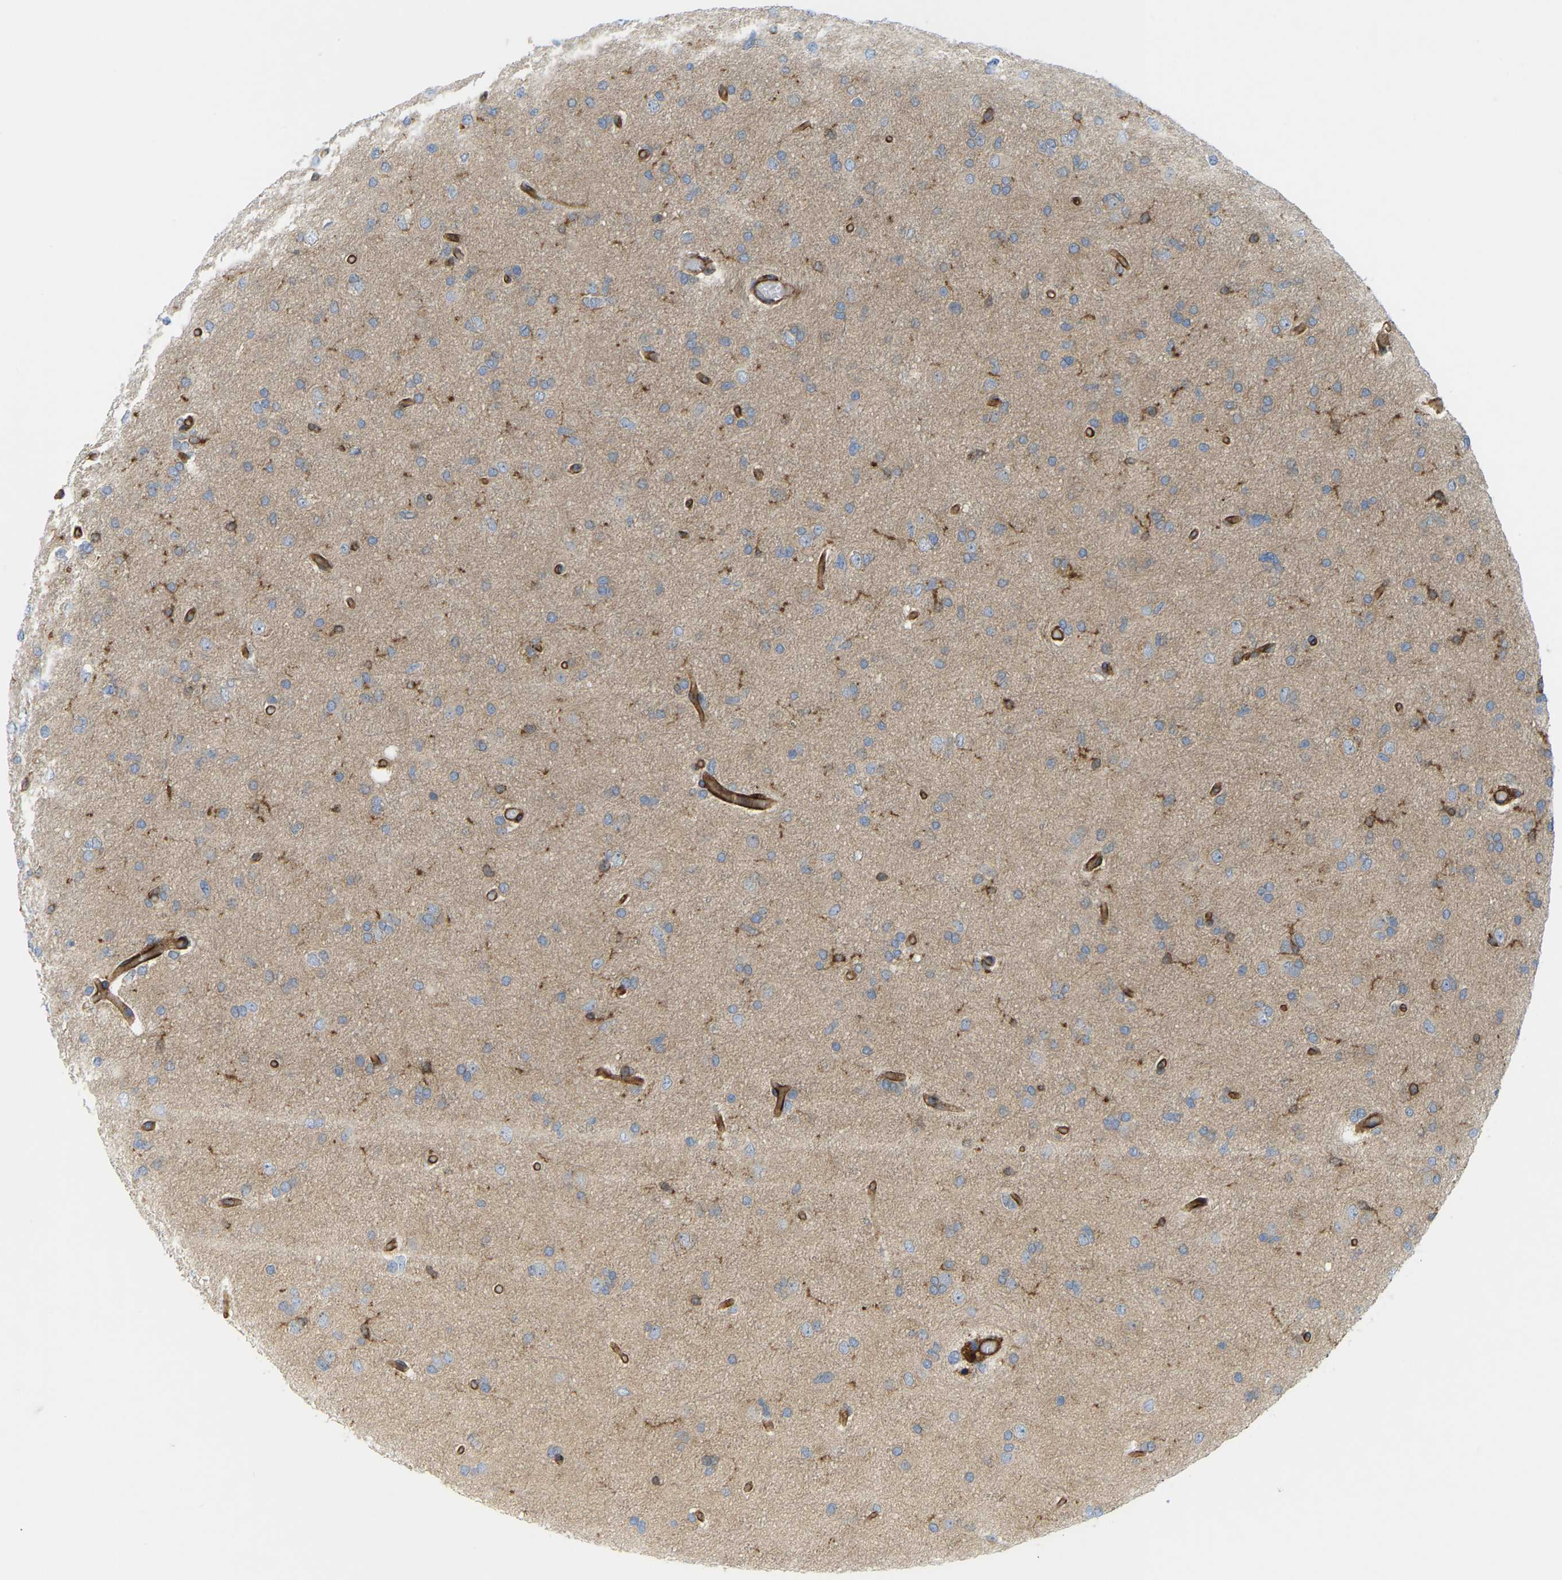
{"staining": {"intensity": "negative", "quantity": "none", "location": "none"}, "tissue": "glioma", "cell_type": "Tumor cells", "image_type": "cancer", "snomed": [{"axis": "morphology", "description": "Glioma, malignant, High grade"}, {"axis": "topography", "description": "Cerebral cortex"}], "caption": "This is a histopathology image of IHC staining of malignant glioma (high-grade), which shows no staining in tumor cells.", "gene": "PICALM", "patient": {"sex": "female", "age": 36}}